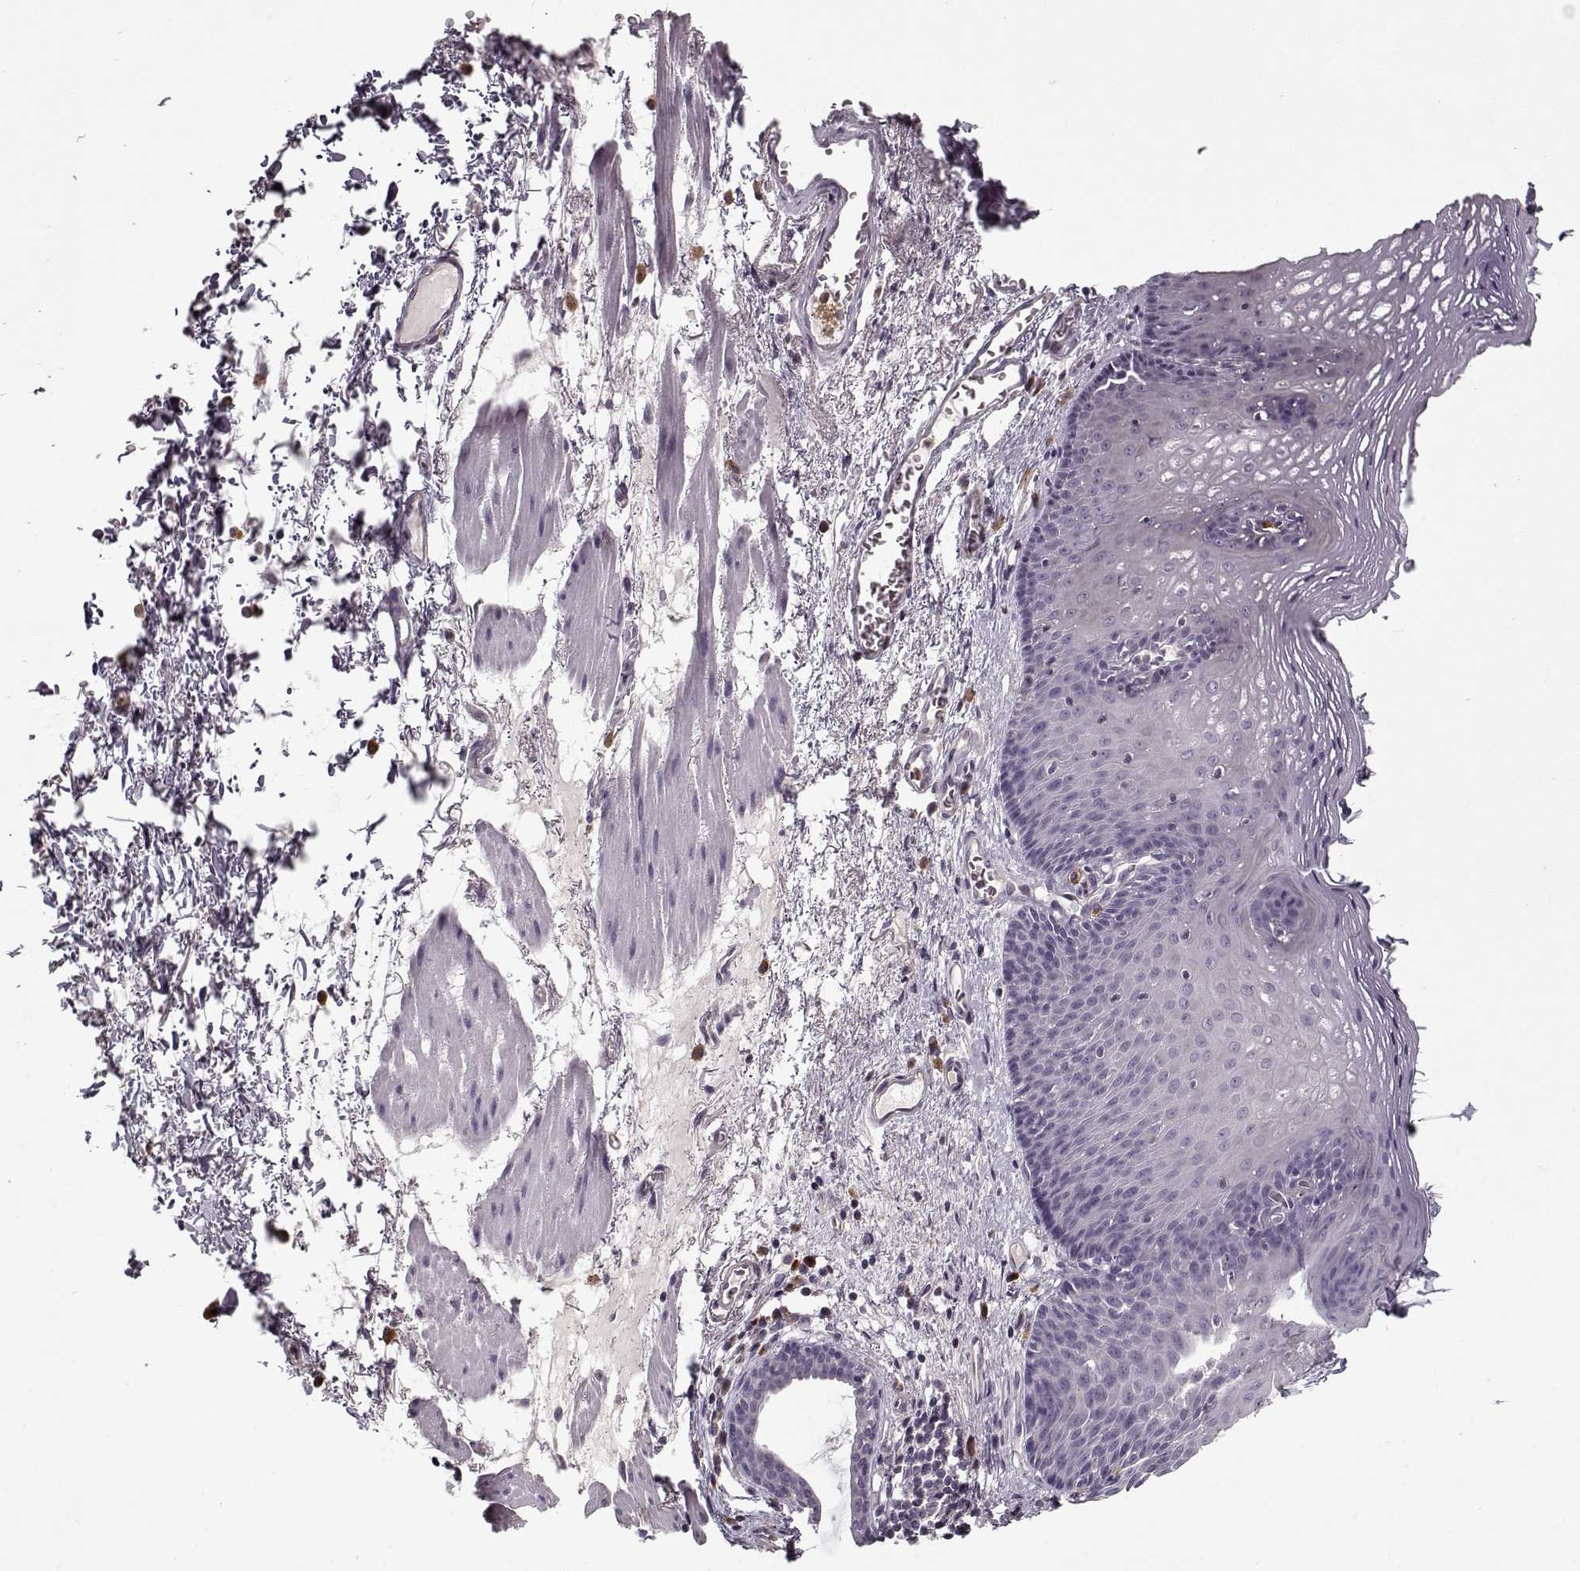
{"staining": {"intensity": "negative", "quantity": "none", "location": "none"}, "tissue": "esophagus", "cell_type": "Squamous epithelial cells", "image_type": "normal", "snomed": [{"axis": "morphology", "description": "Normal tissue, NOS"}, {"axis": "topography", "description": "Esophagus"}], "caption": "The photomicrograph reveals no staining of squamous epithelial cells in benign esophagus.", "gene": "UNC13D", "patient": {"sex": "male", "age": 76}}